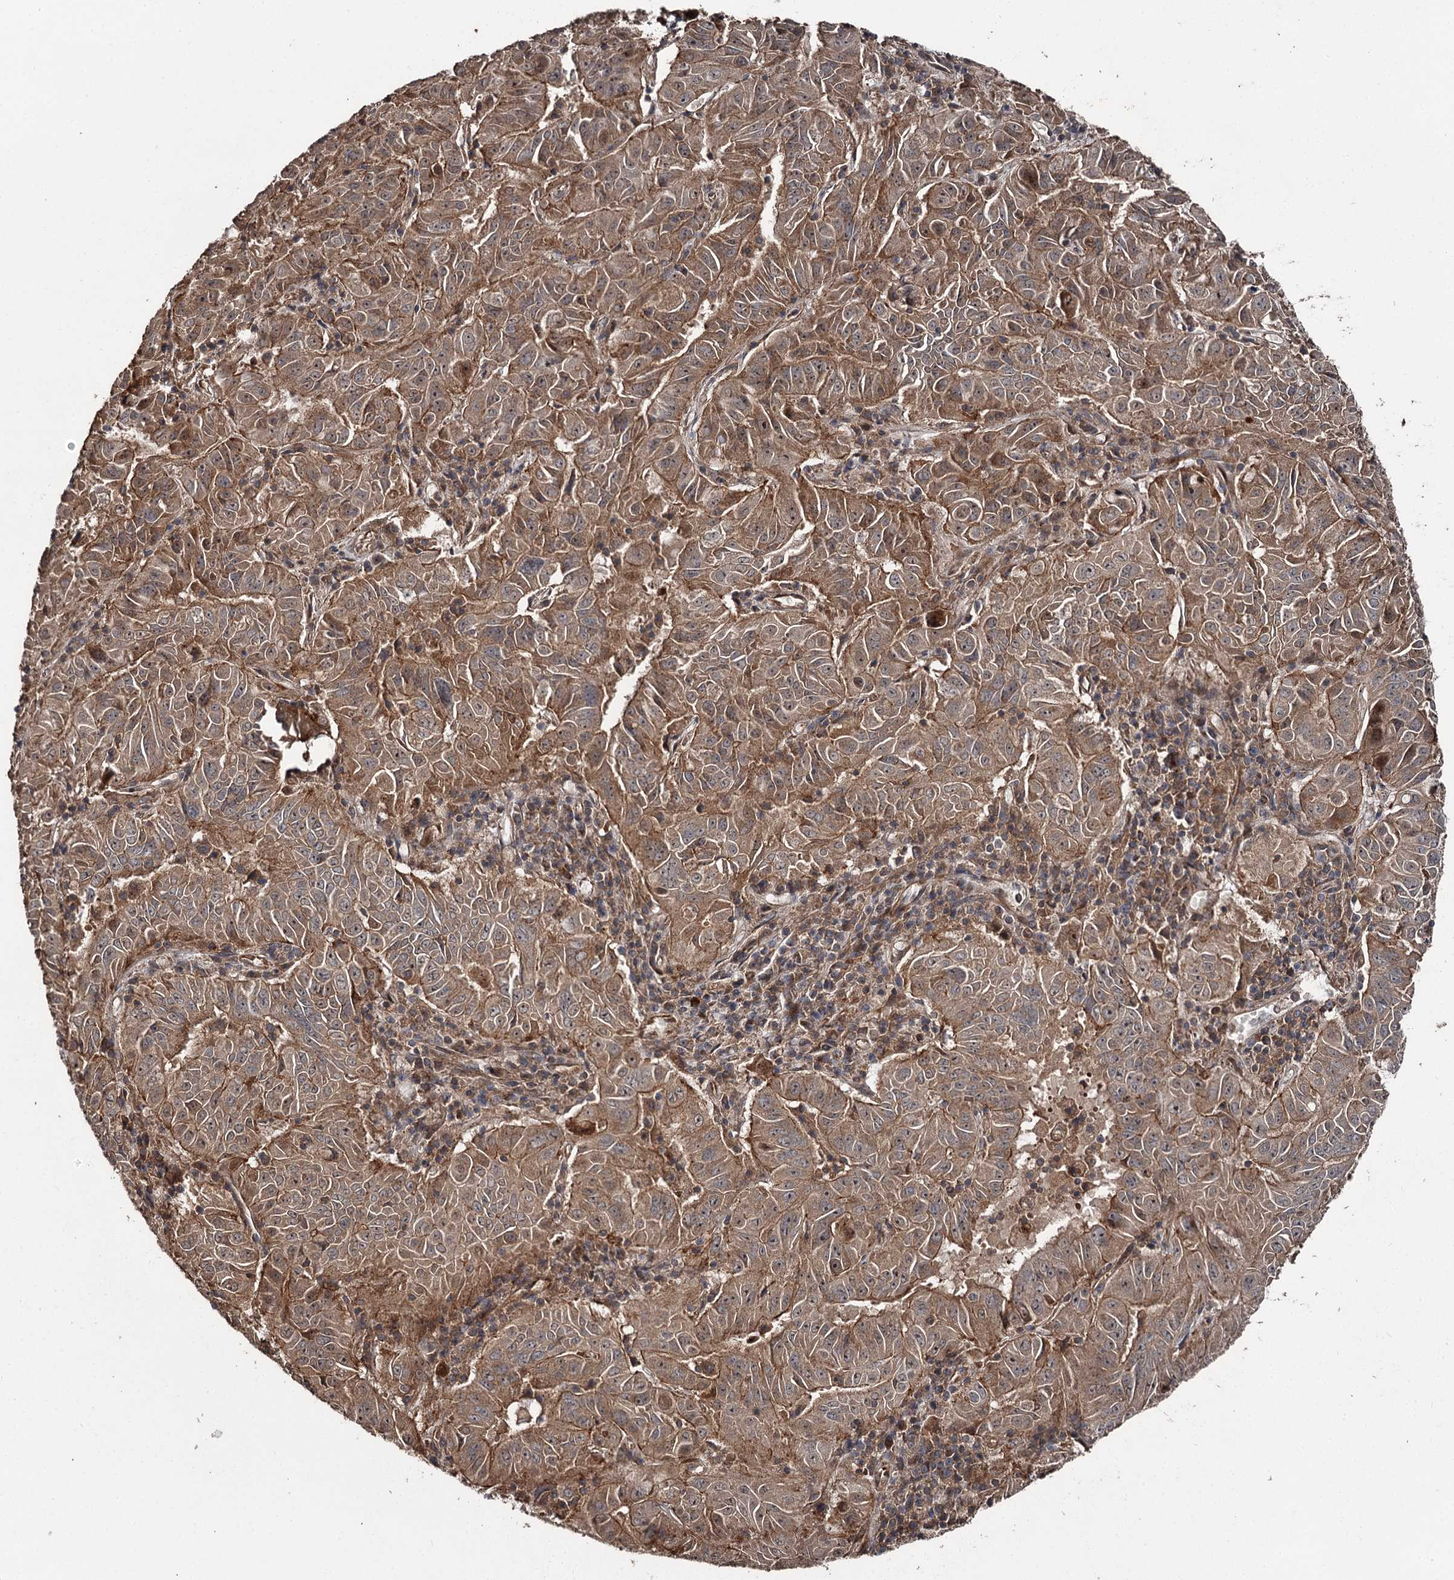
{"staining": {"intensity": "moderate", "quantity": ">75%", "location": "cytoplasmic/membranous"}, "tissue": "pancreatic cancer", "cell_type": "Tumor cells", "image_type": "cancer", "snomed": [{"axis": "morphology", "description": "Adenocarcinoma, NOS"}, {"axis": "topography", "description": "Pancreas"}], "caption": "This image shows adenocarcinoma (pancreatic) stained with IHC to label a protein in brown. The cytoplasmic/membranous of tumor cells show moderate positivity for the protein. Nuclei are counter-stained blue.", "gene": "RAB21", "patient": {"sex": "male", "age": 63}}